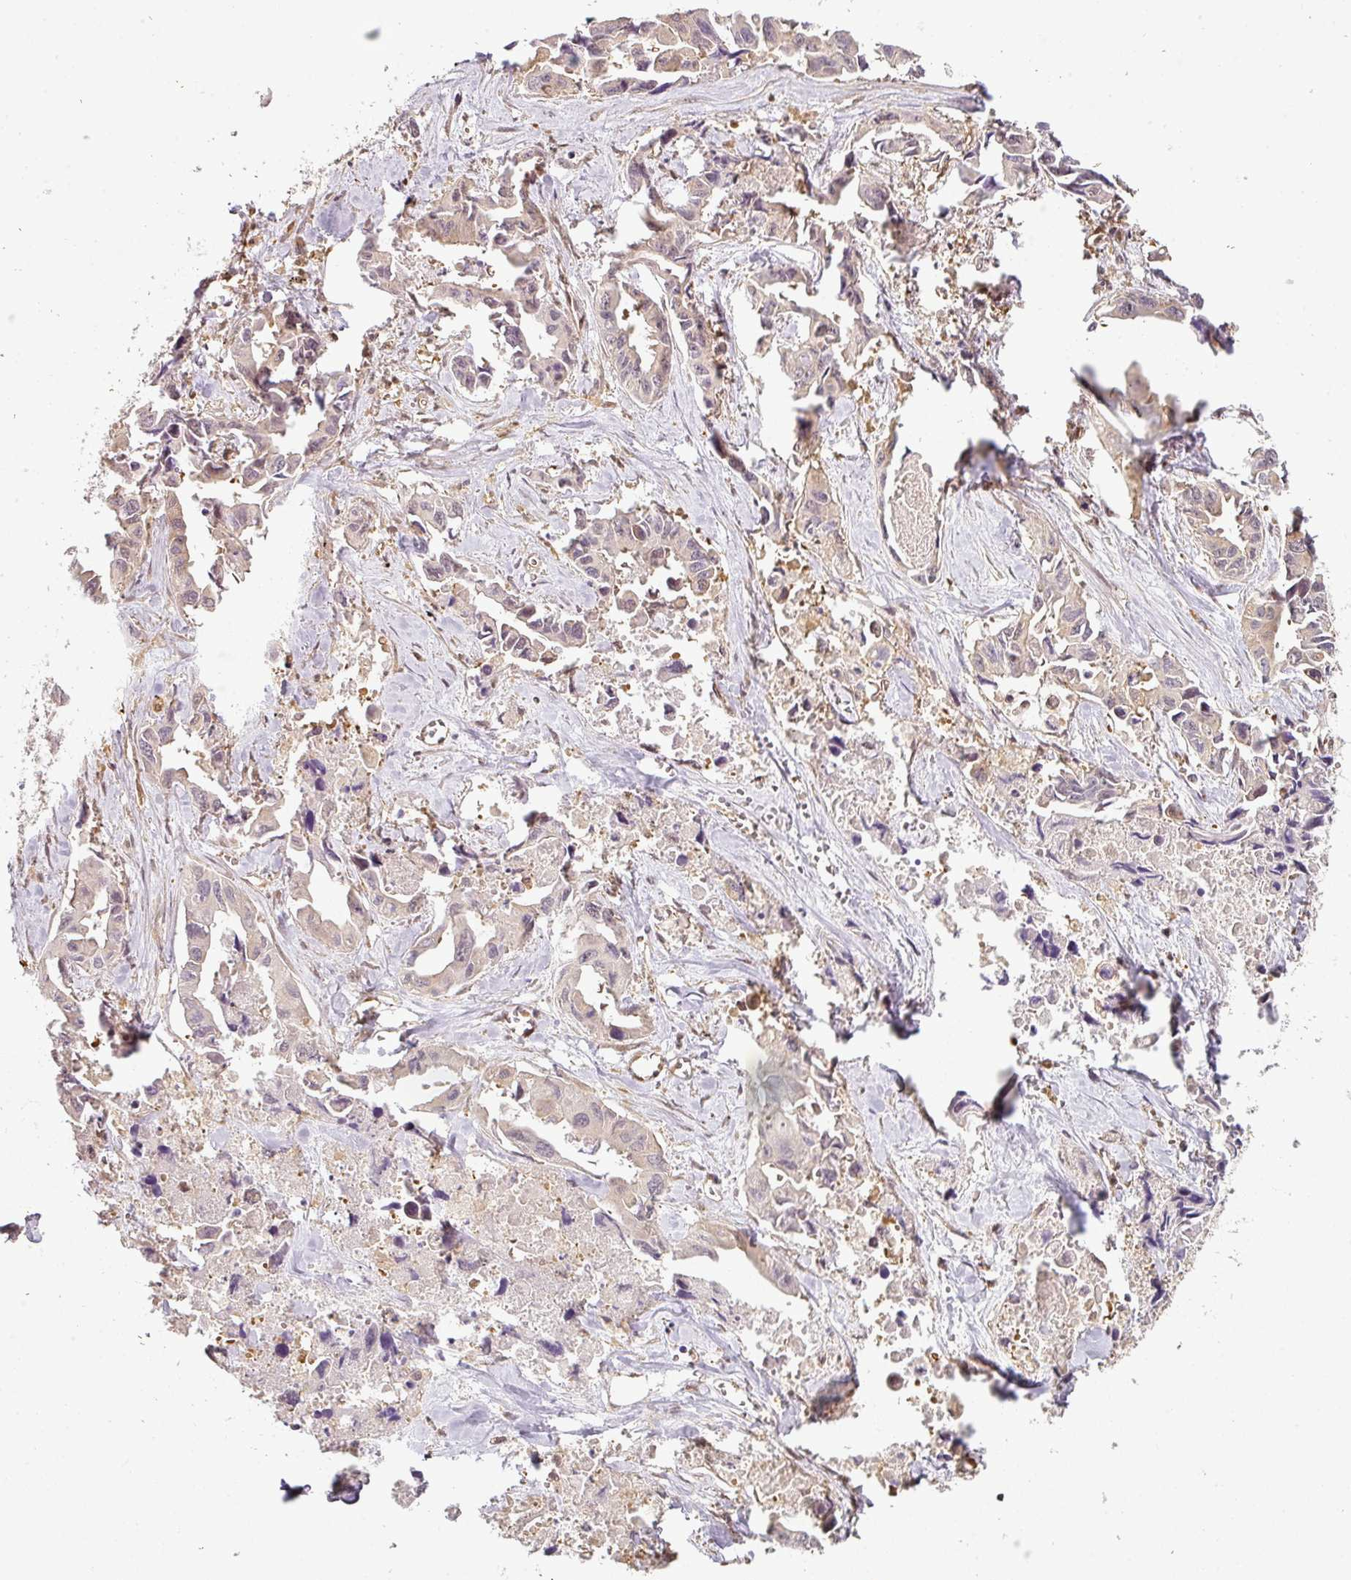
{"staining": {"intensity": "negative", "quantity": "none", "location": "none"}, "tissue": "lung cancer", "cell_type": "Tumor cells", "image_type": "cancer", "snomed": [{"axis": "morphology", "description": "Adenocarcinoma, NOS"}, {"axis": "topography", "description": "Lung"}], "caption": "IHC of adenocarcinoma (lung) displays no staining in tumor cells.", "gene": "ANKRD18A", "patient": {"sex": "male", "age": 64}}